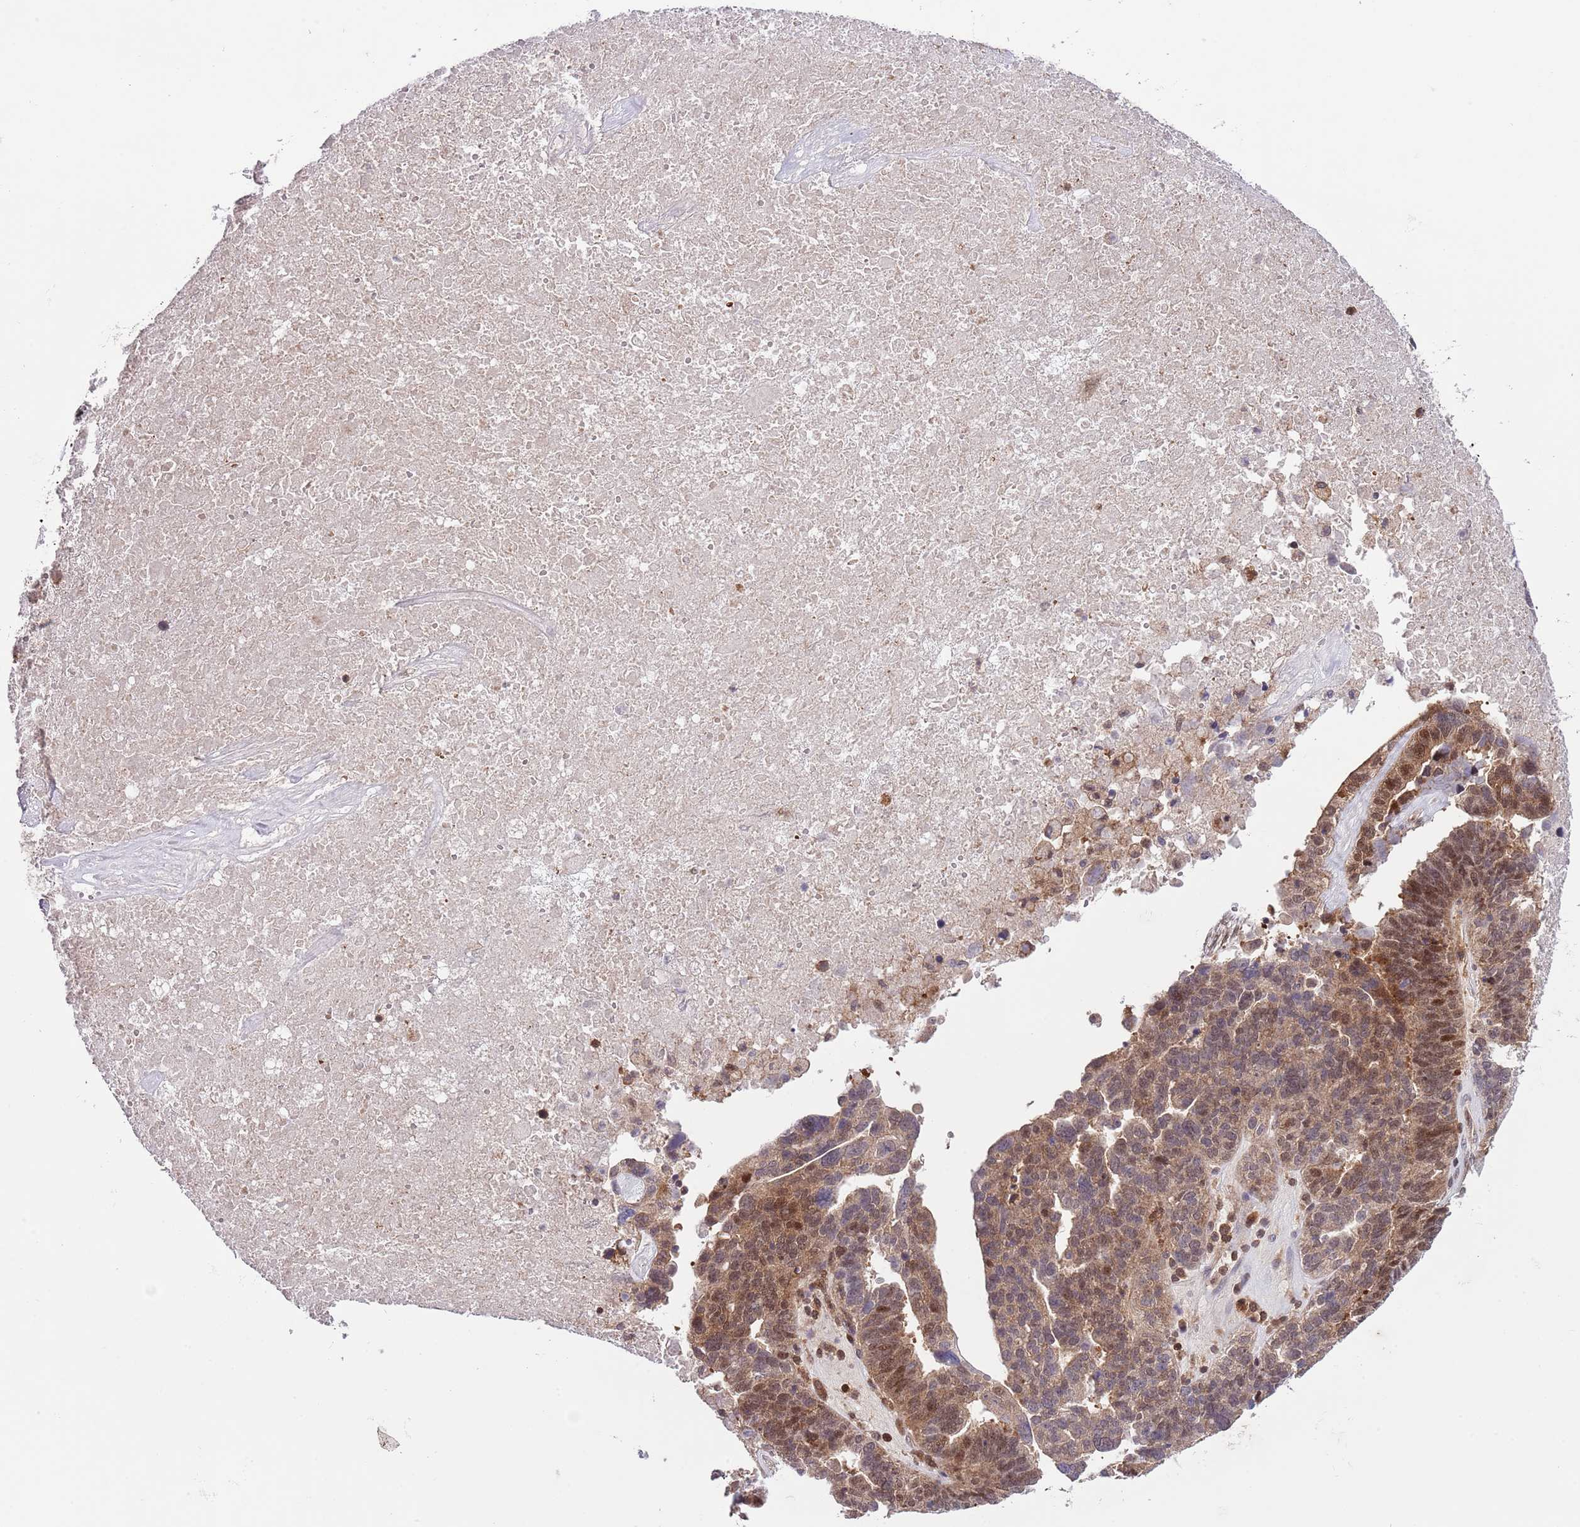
{"staining": {"intensity": "weak", "quantity": "25%-75%", "location": "cytoplasmic/membranous,nuclear"}, "tissue": "ovarian cancer", "cell_type": "Tumor cells", "image_type": "cancer", "snomed": [{"axis": "morphology", "description": "Cystadenocarcinoma, serous, NOS"}, {"axis": "topography", "description": "Ovary"}], "caption": "High-magnification brightfield microscopy of ovarian serous cystadenocarcinoma stained with DAB (brown) and counterstained with hematoxylin (blue). tumor cells exhibit weak cytoplasmic/membranous and nuclear expression is appreciated in about25%-75% of cells.", "gene": "HDHD2", "patient": {"sex": "female", "age": 59}}